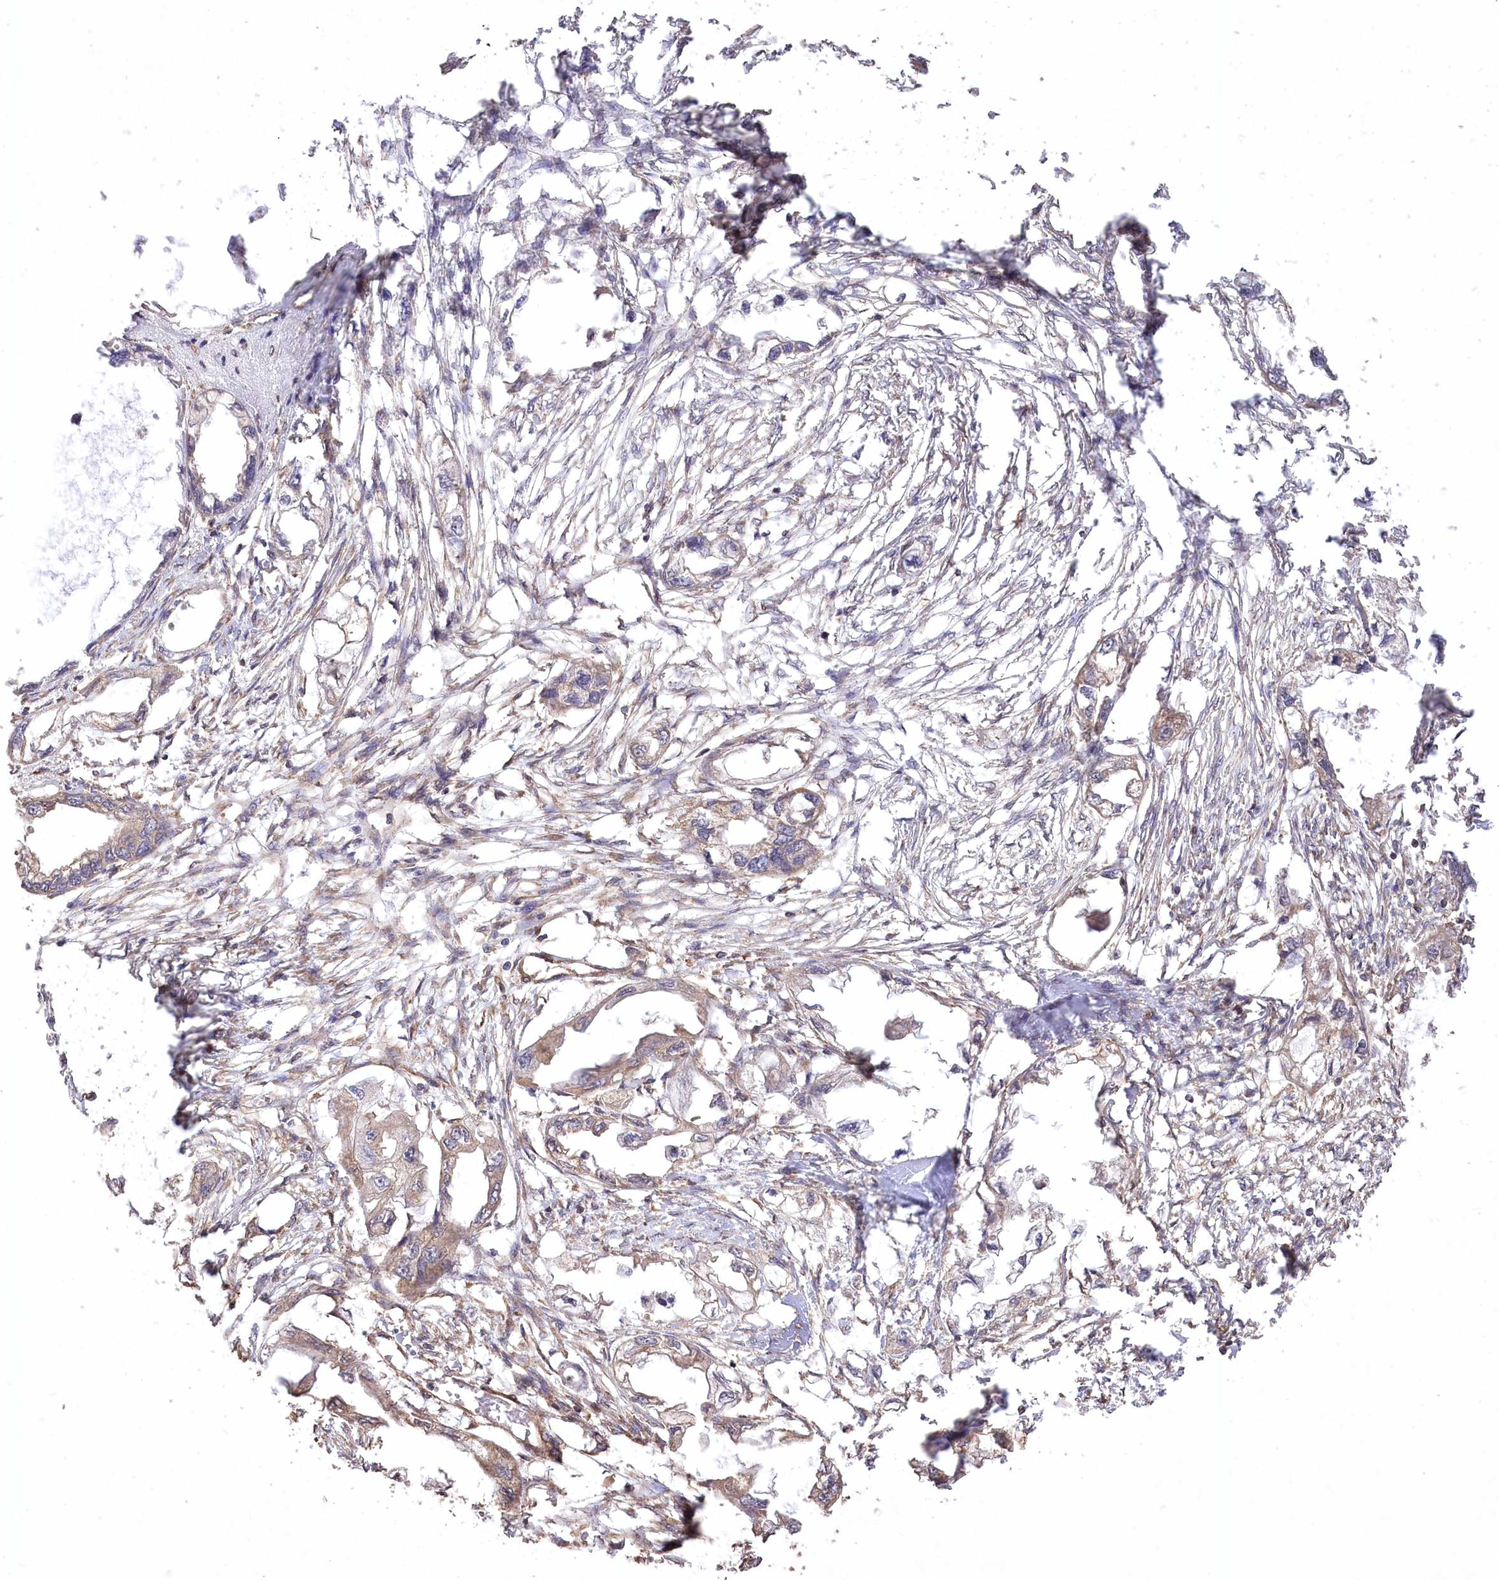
{"staining": {"intensity": "weak", "quantity": "<25%", "location": "cytoplasmic/membranous"}, "tissue": "endometrial cancer", "cell_type": "Tumor cells", "image_type": "cancer", "snomed": [{"axis": "morphology", "description": "Adenocarcinoma, NOS"}, {"axis": "morphology", "description": "Adenocarcinoma, metastatic, NOS"}, {"axis": "topography", "description": "Adipose tissue"}, {"axis": "topography", "description": "Endometrium"}], "caption": "The histopathology image exhibits no staining of tumor cells in adenocarcinoma (endometrial). Nuclei are stained in blue.", "gene": "PRSS53", "patient": {"sex": "female", "age": 67}}